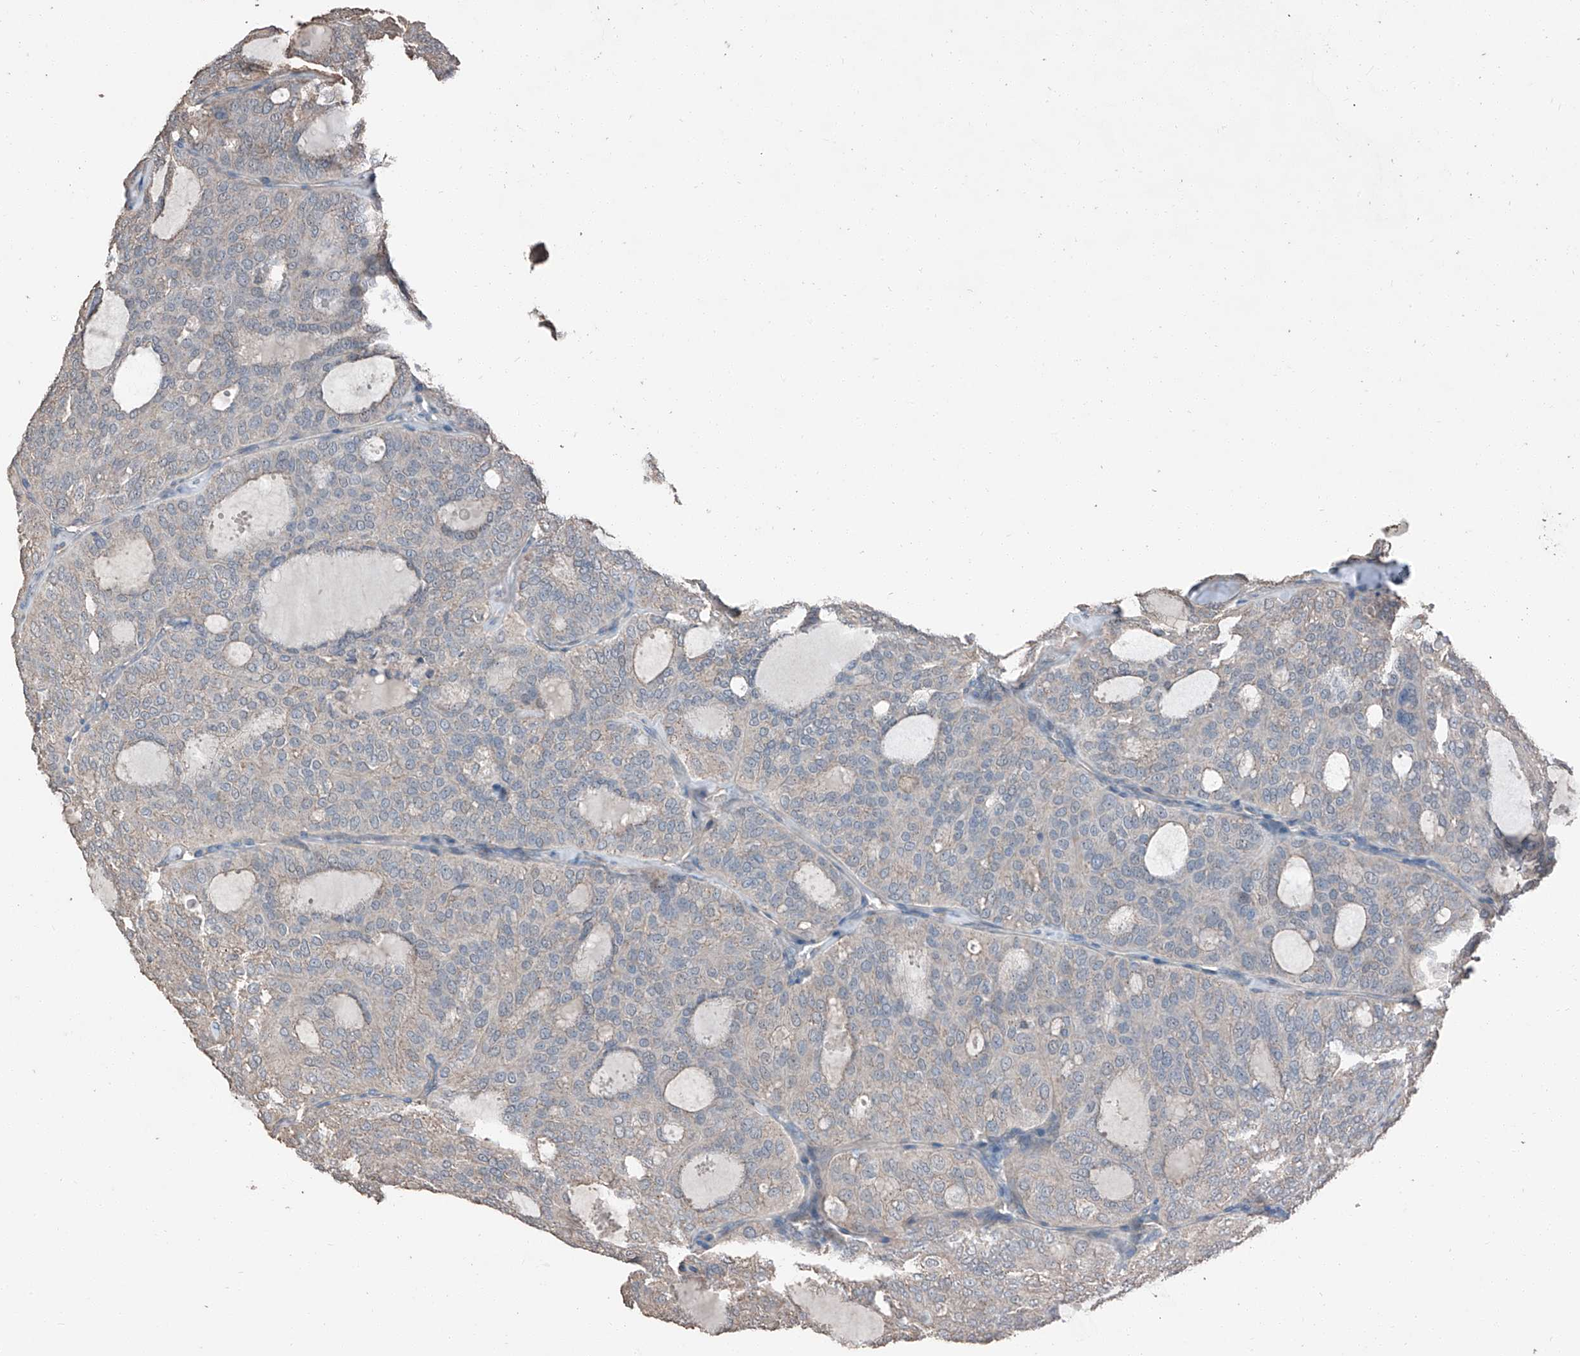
{"staining": {"intensity": "negative", "quantity": "none", "location": "none"}, "tissue": "thyroid cancer", "cell_type": "Tumor cells", "image_type": "cancer", "snomed": [{"axis": "morphology", "description": "Follicular adenoma carcinoma, NOS"}, {"axis": "topography", "description": "Thyroid gland"}], "caption": "High power microscopy histopathology image of an immunohistochemistry (IHC) histopathology image of follicular adenoma carcinoma (thyroid), revealing no significant positivity in tumor cells. (DAB immunohistochemistry with hematoxylin counter stain).", "gene": "MAMLD1", "patient": {"sex": "male", "age": 75}}